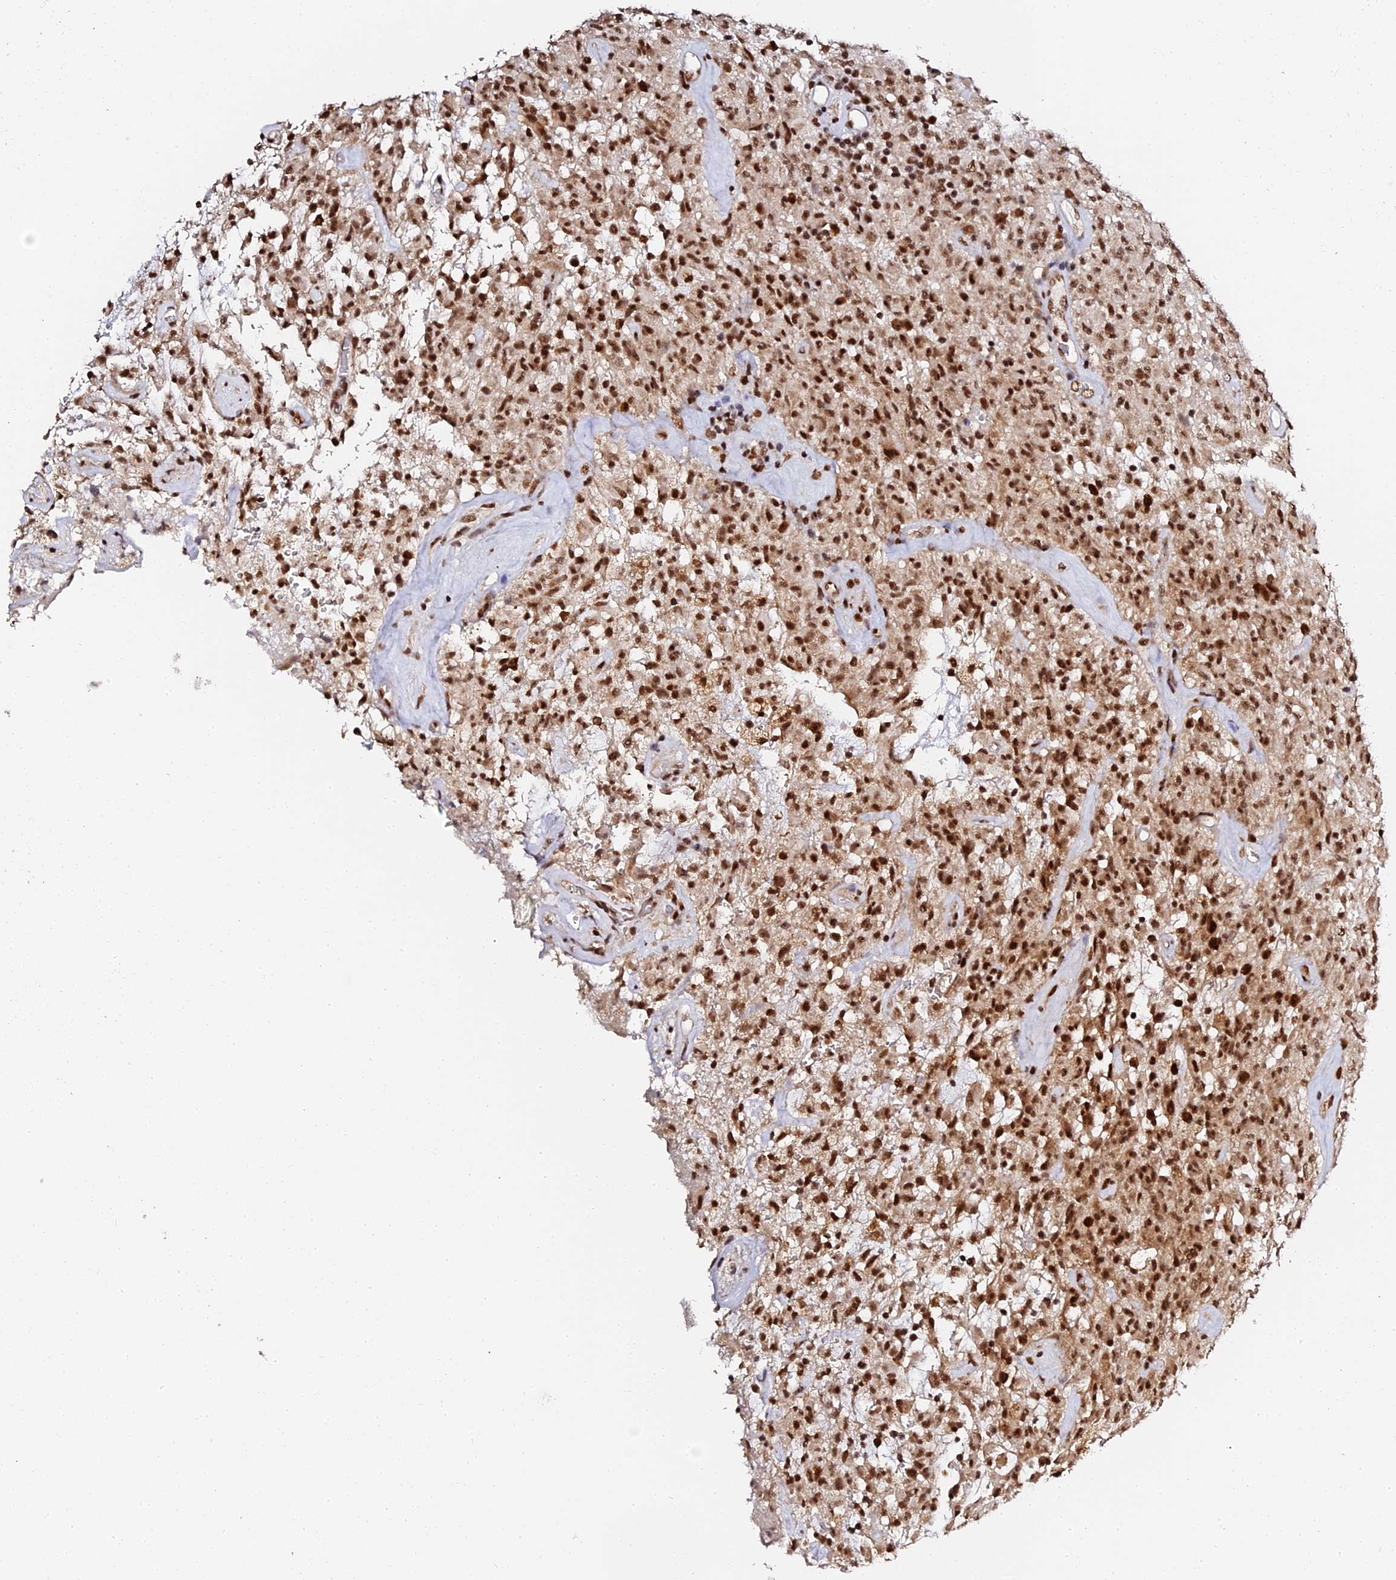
{"staining": {"intensity": "strong", "quantity": ">75%", "location": "nuclear"}, "tissue": "glioma", "cell_type": "Tumor cells", "image_type": "cancer", "snomed": [{"axis": "morphology", "description": "Glioma, malignant, High grade"}, {"axis": "topography", "description": "Brain"}], "caption": "This is an image of immunohistochemistry (IHC) staining of glioma, which shows strong positivity in the nuclear of tumor cells.", "gene": "MCRS1", "patient": {"sex": "female", "age": 57}}